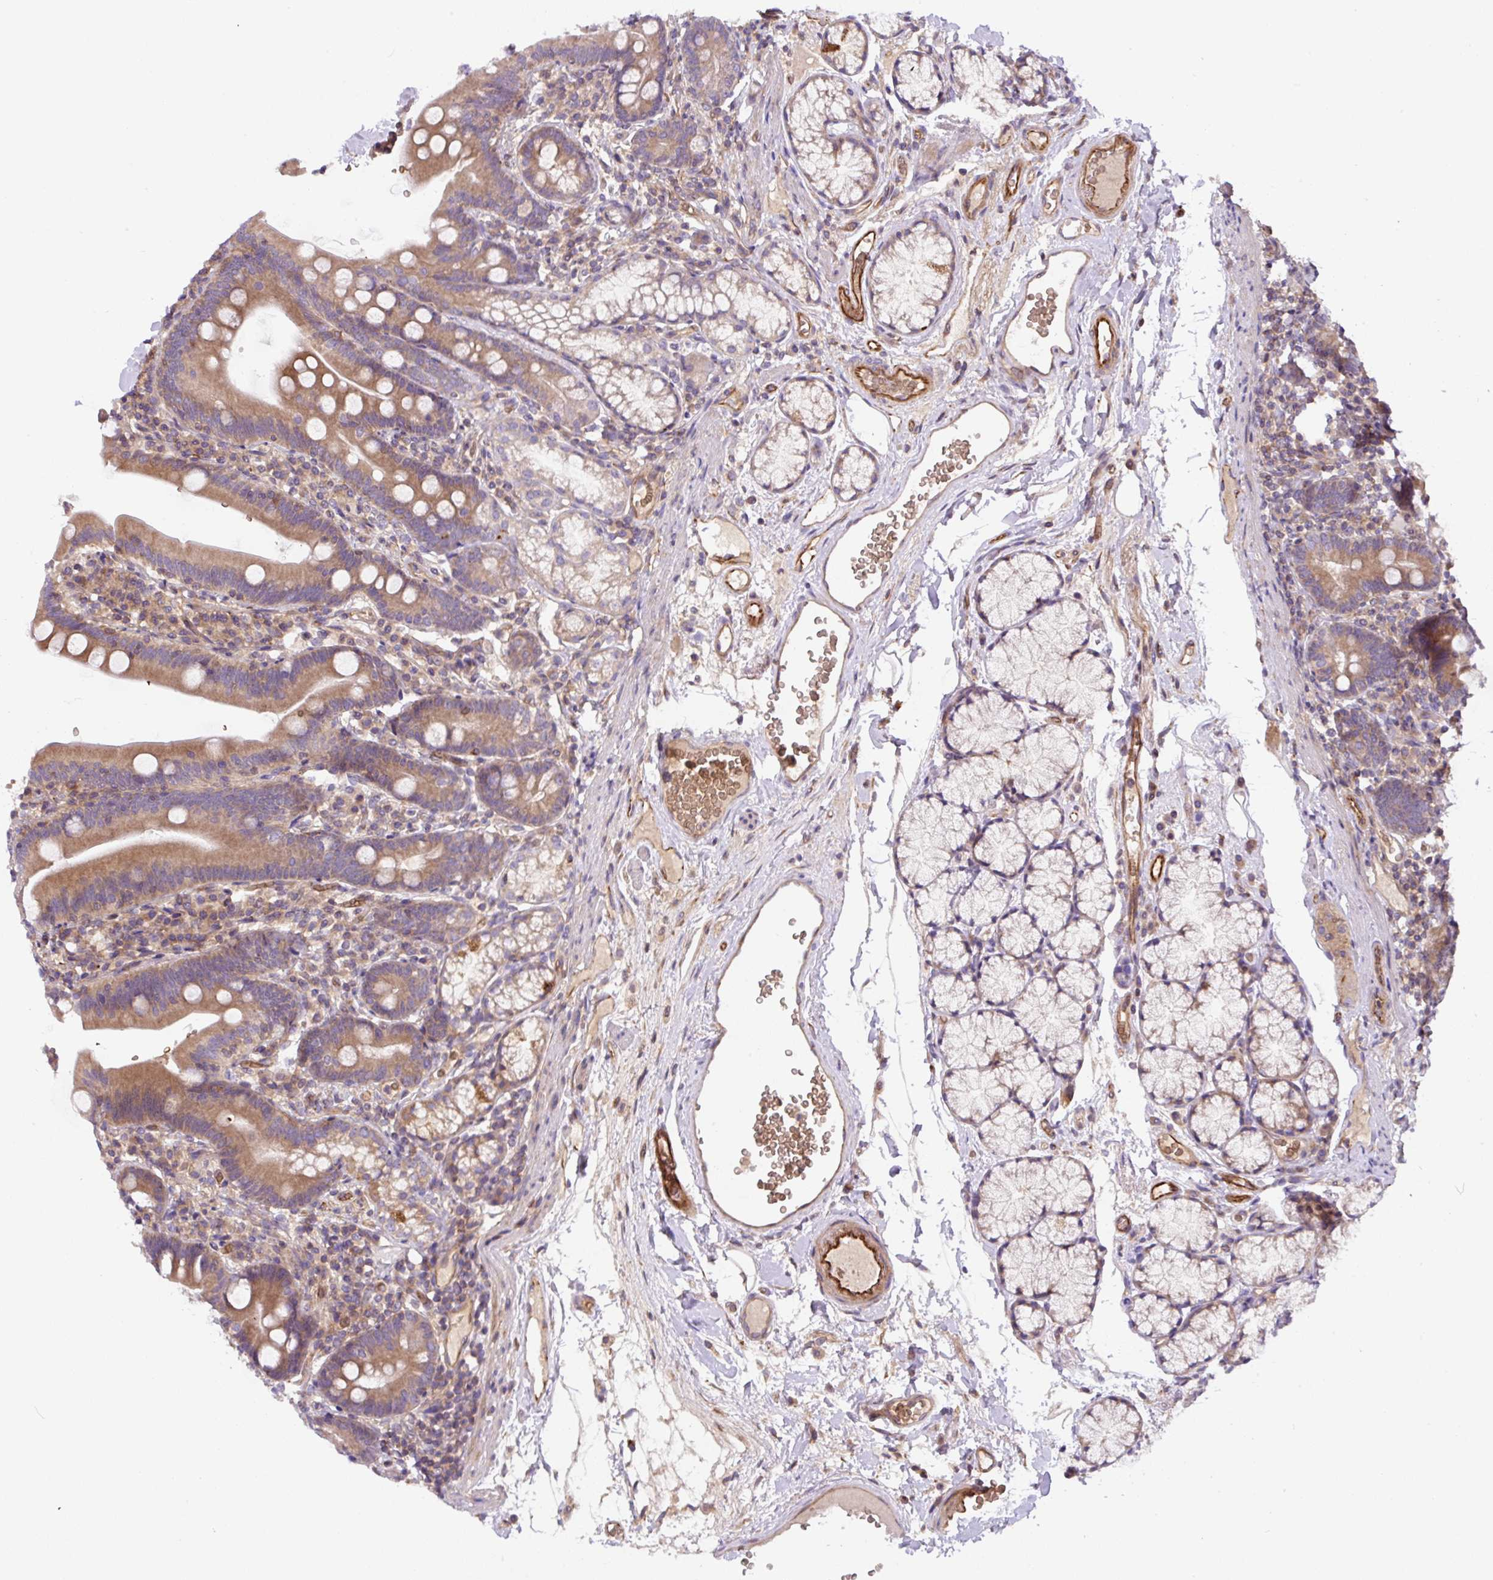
{"staining": {"intensity": "moderate", "quantity": ">75%", "location": "cytoplasmic/membranous"}, "tissue": "duodenum", "cell_type": "Glandular cells", "image_type": "normal", "snomed": [{"axis": "morphology", "description": "Normal tissue, NOS"}, {"axis": "topography", "description": "Duodenum"}], "caption": "Duodenum was stained to show a protein in brown. There is medium levels of moderate cytoplasmic/membranous expression in approximately >75% of glandular cells. (Brightfield microscopy of DAB IHC at high magnification).", "gene": "APOBEC3D", "patient": {"sex": "female", "age": 67}}